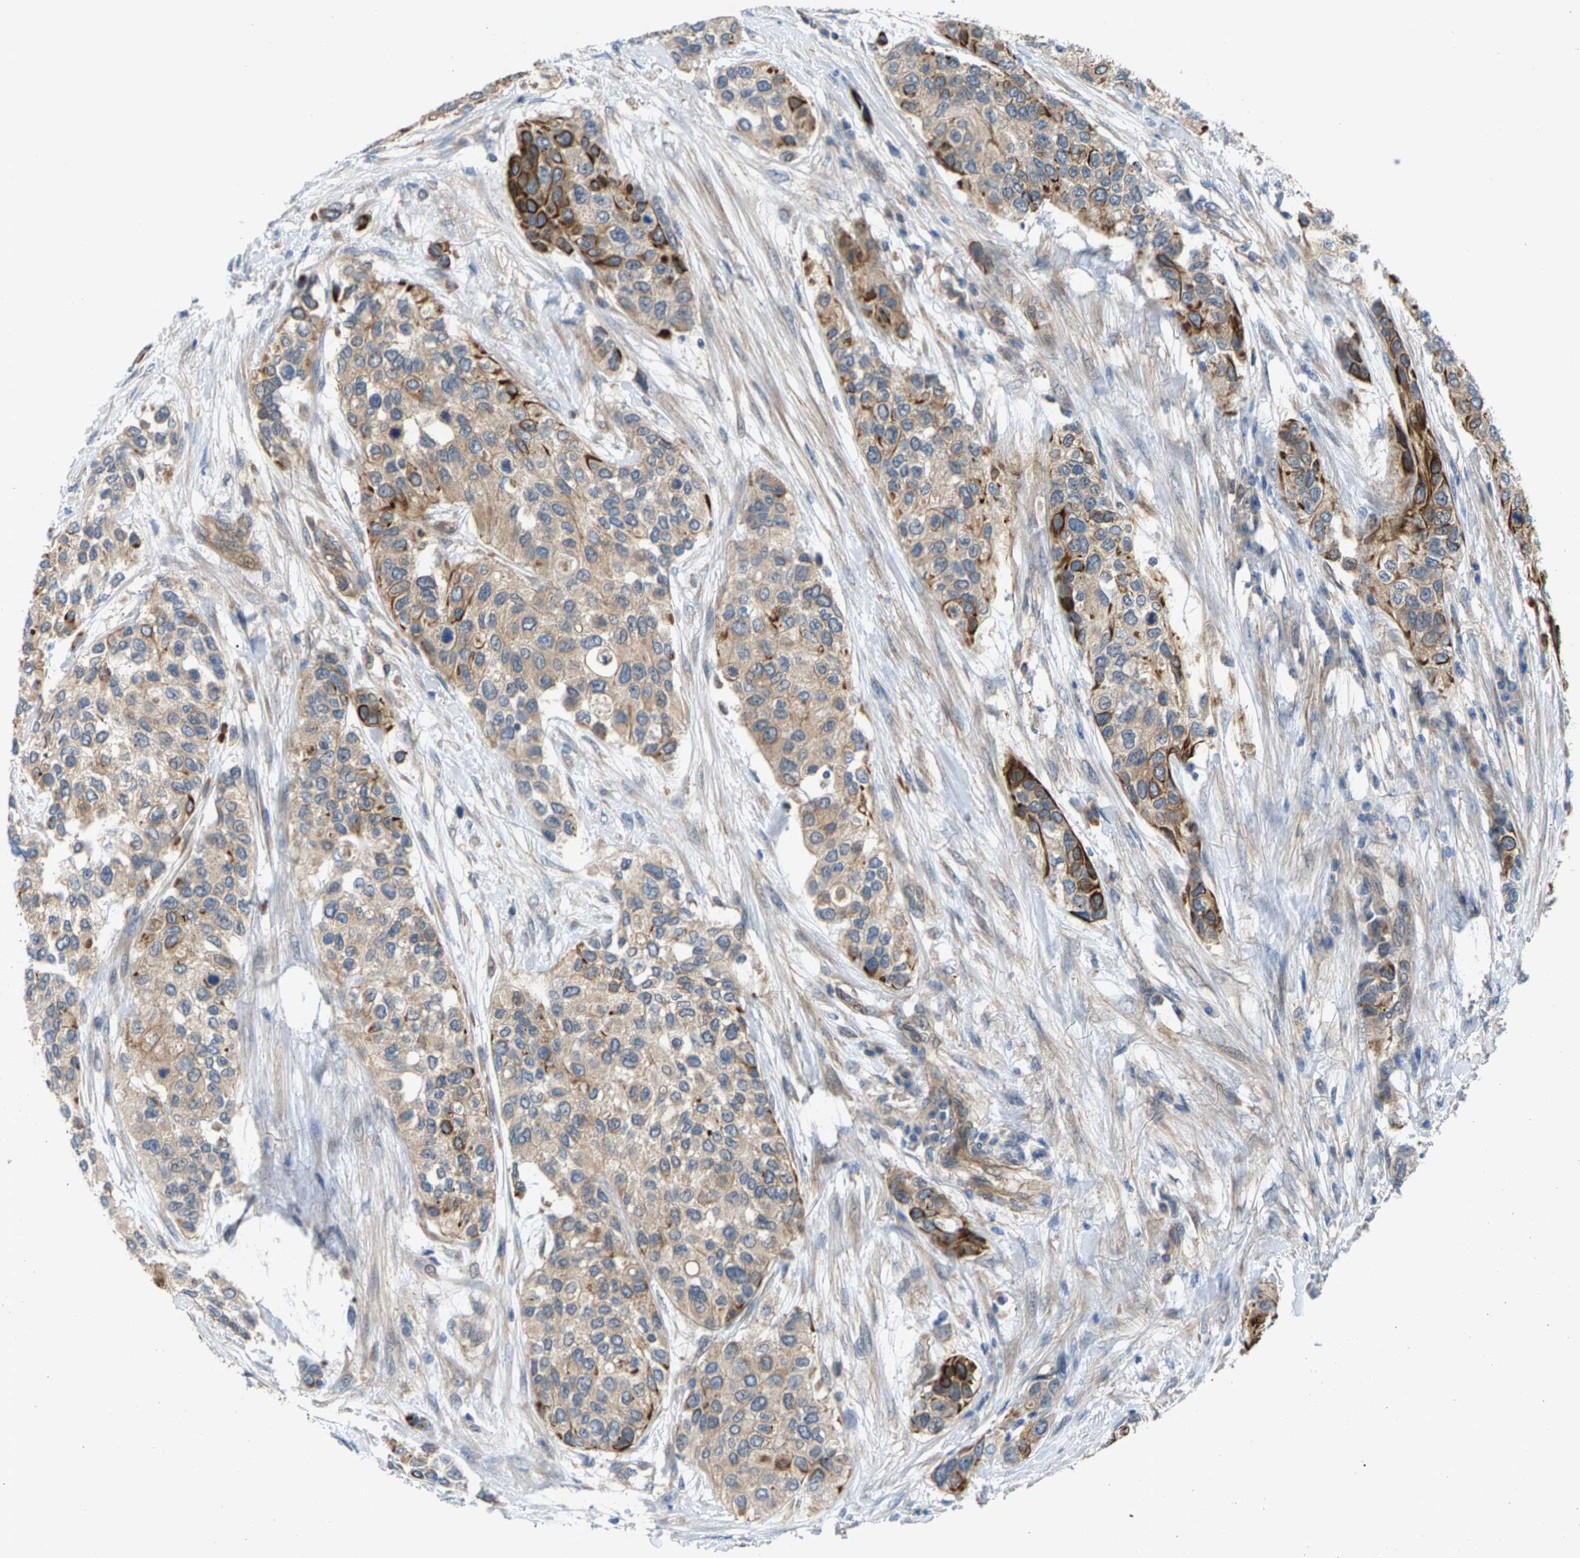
{"staining": {"intensity": "strong", "quantity": "<25%", "location": "cytoplasmic/membranous"}, "tissue": "urothelial cancer", "cell_type": "Tumor cells", "image_type": "cancer", "snomed": [{"axis": "morphology", "description": "Urothelial carcinoma, High grade"}, {"axis": "topography", "description": "Urinary bladder"}], "caption": "Tumor cells exhibit medium levels of strong cytoplasmic/membranous expression in about <25% of cells in human urothelial cancer.", "gene": "PDCL", "patient": {"sex": "female", "age": 56}}